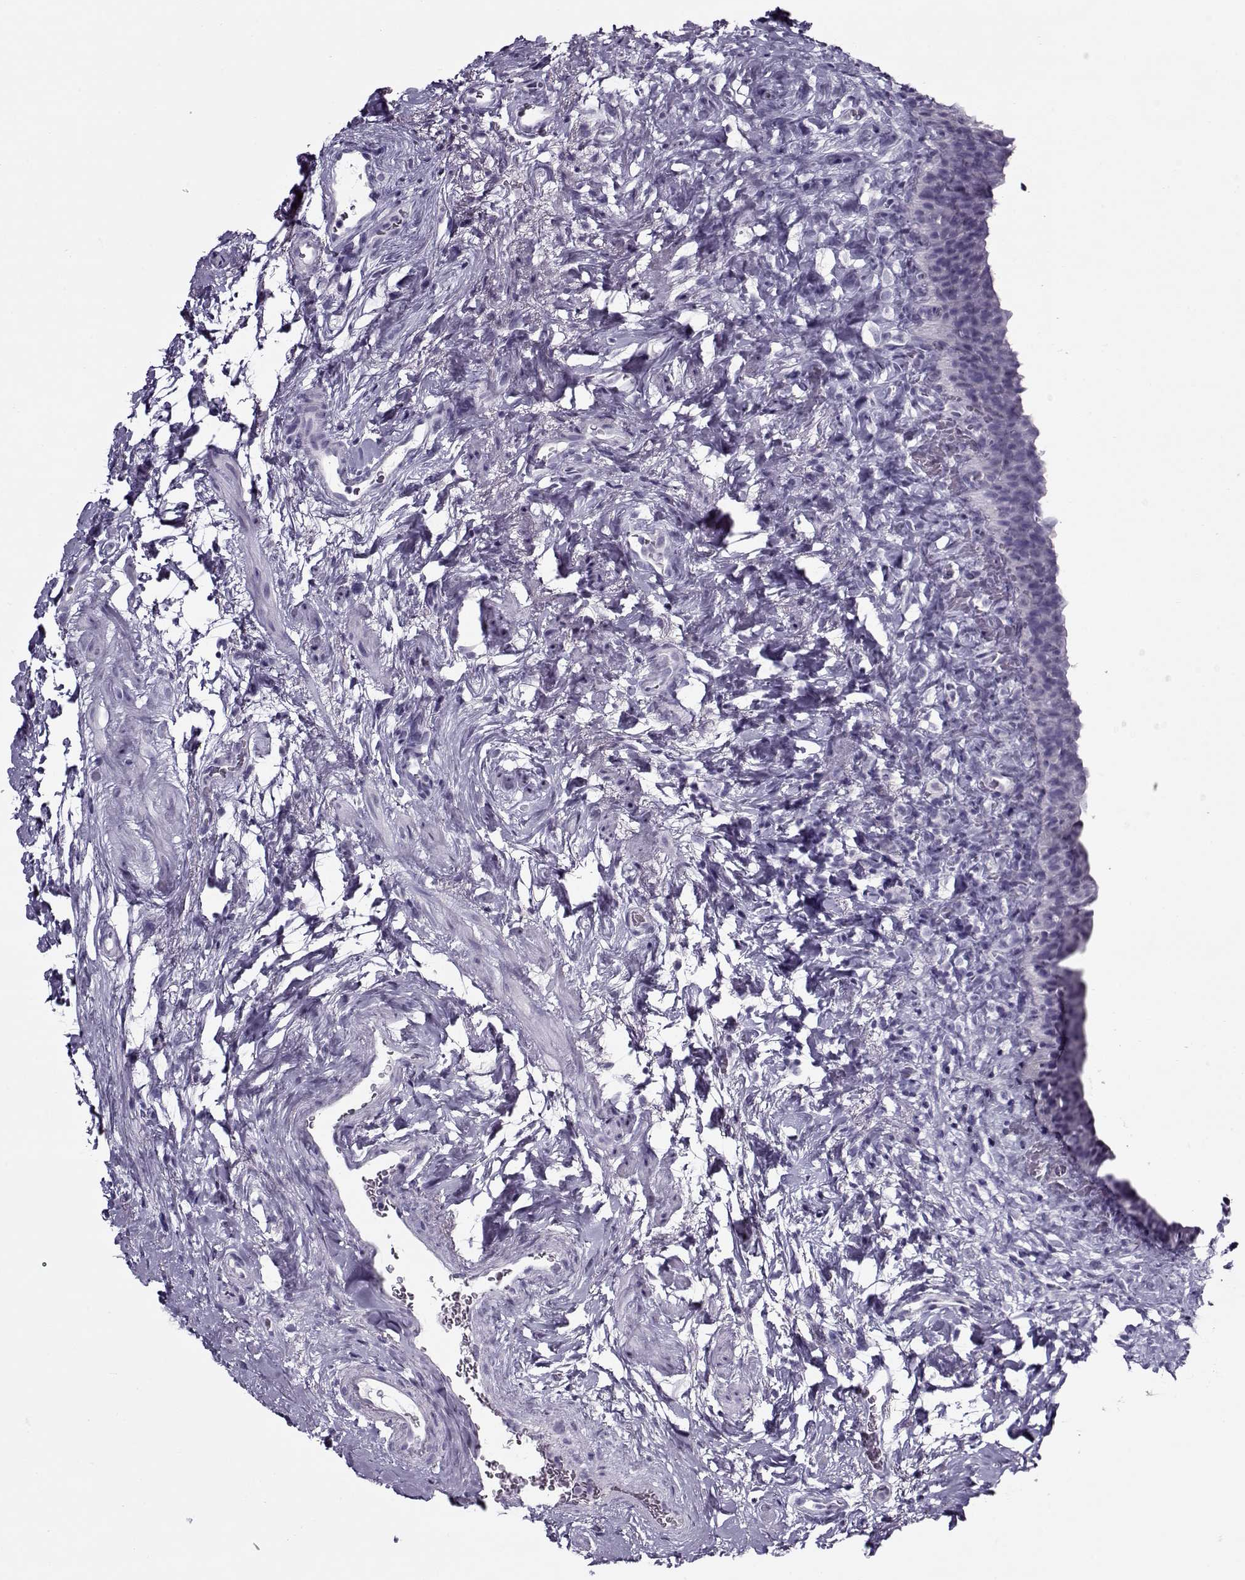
{"staining": {"intensity": "negative", "quantity": "none", "location": "none"}, "tissue": "urinary bladder", "cell_type": "Urothelial cells", "image_type": "normal", "snomed": [{"axis": "morphology", "description": "Normal tissue, NOS"}, {"axis": "topography", "description": "Urinary bladder"}], "caption": "Urinary bladder stained for a protein using immunohistochemistry exhibits no expression urothelial cells.", "gene": "GAGE10", "patient": {"sex": "male", "age": 76}}